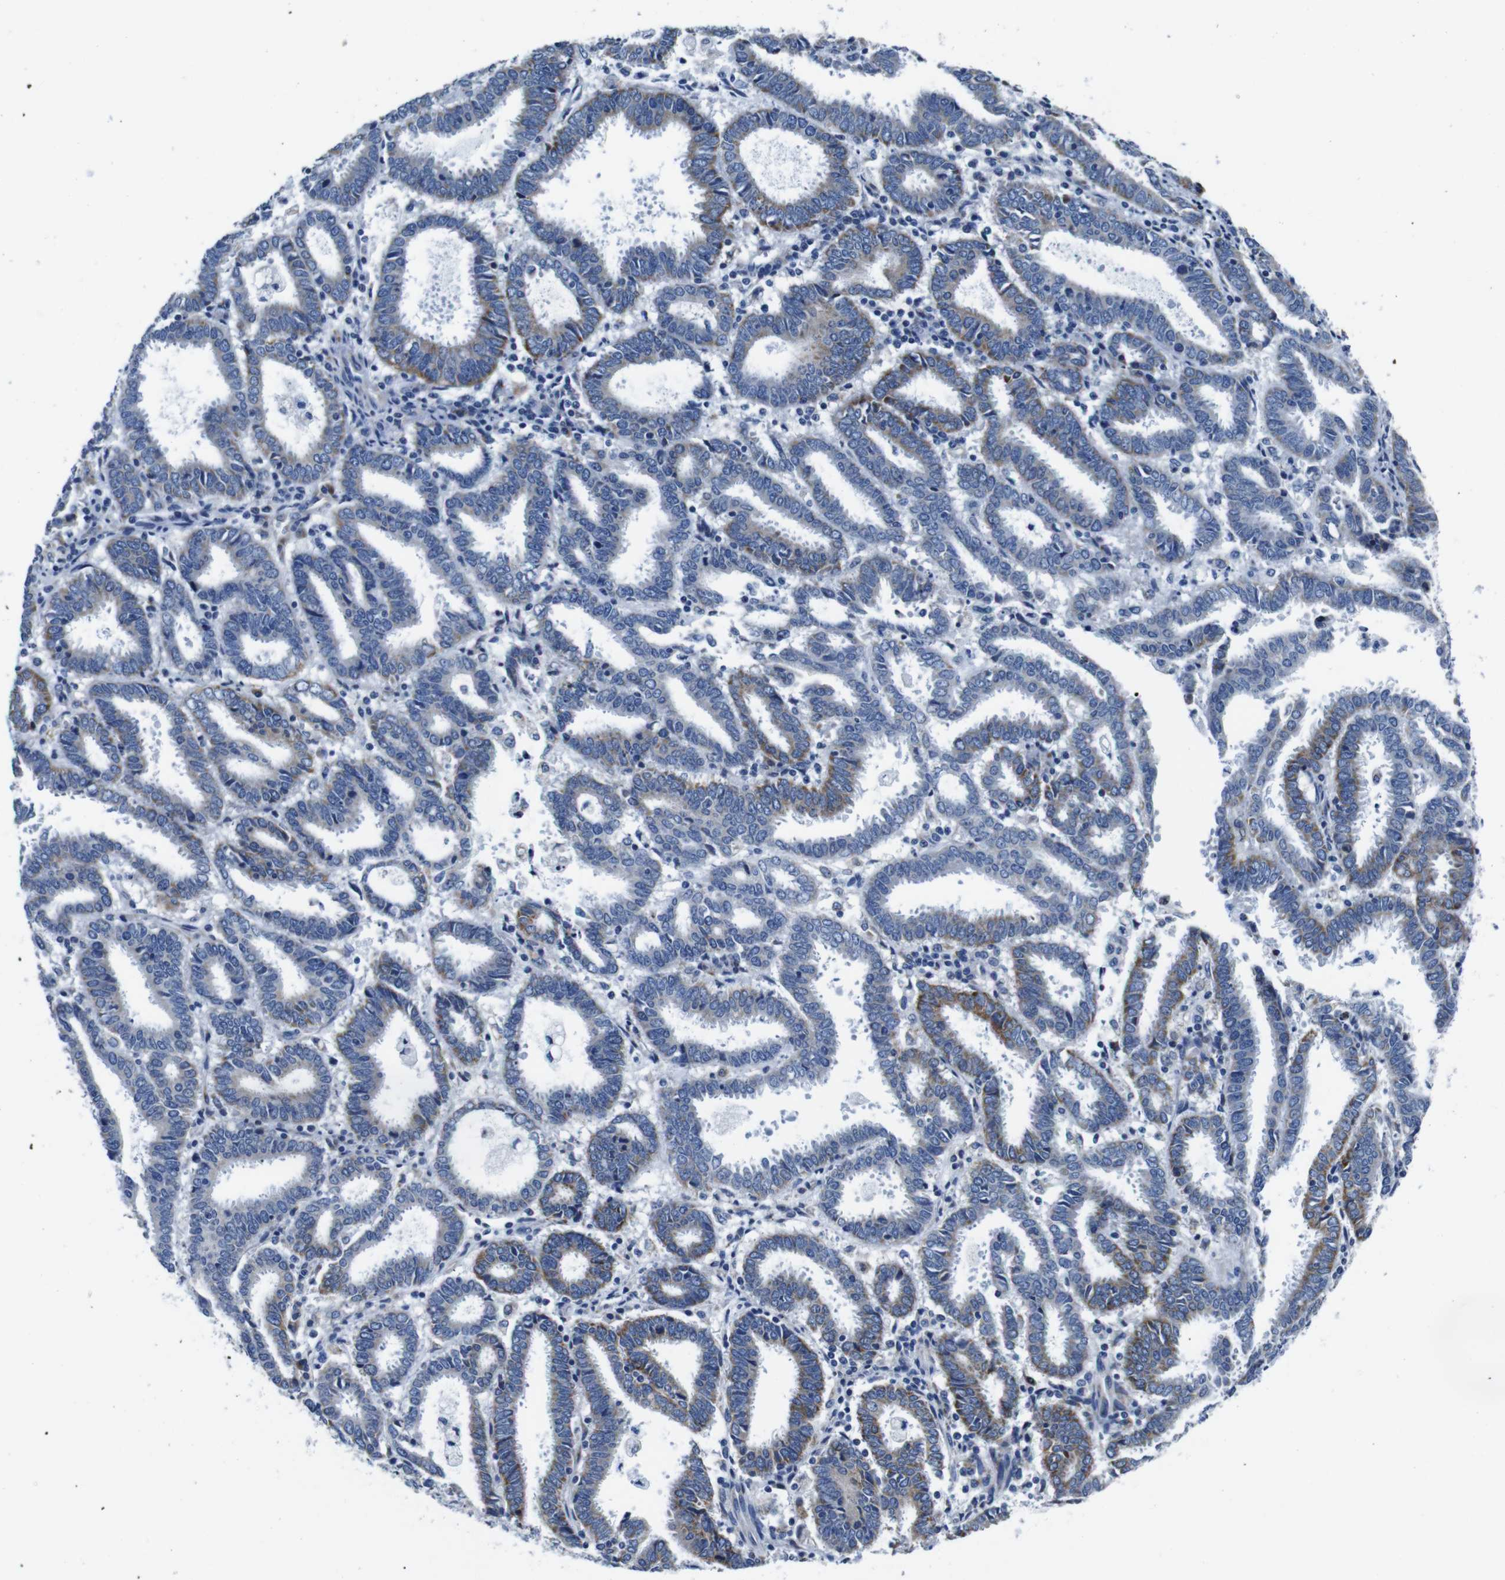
{"staining": {"intensity": "moderate", "quantity": "25%-75%", "location": "cytoplasmic/membranous"}, "tissue": "endometrial cancer", "cell_type": "Tumor cells", "image_type": "cancer", "snomed": [{"axis": "morphology", "description": "Adenocarcinoma, NOS"}, {"axis": "topography", "description": "Uterus"}], "caption": "Moderate cytoplasmic/membranous protein expression is present in approximately 25%-75% of tumor cells in endometrial cancer (adenocarcinoma). The staining was performed using DAB to visualize the protein expression in brown, while the nuclei were stained in blue with hematoxylin (Magnification: 20x).", "gene": "SNX19", "patient": {"sex": "female", "age": 83}}